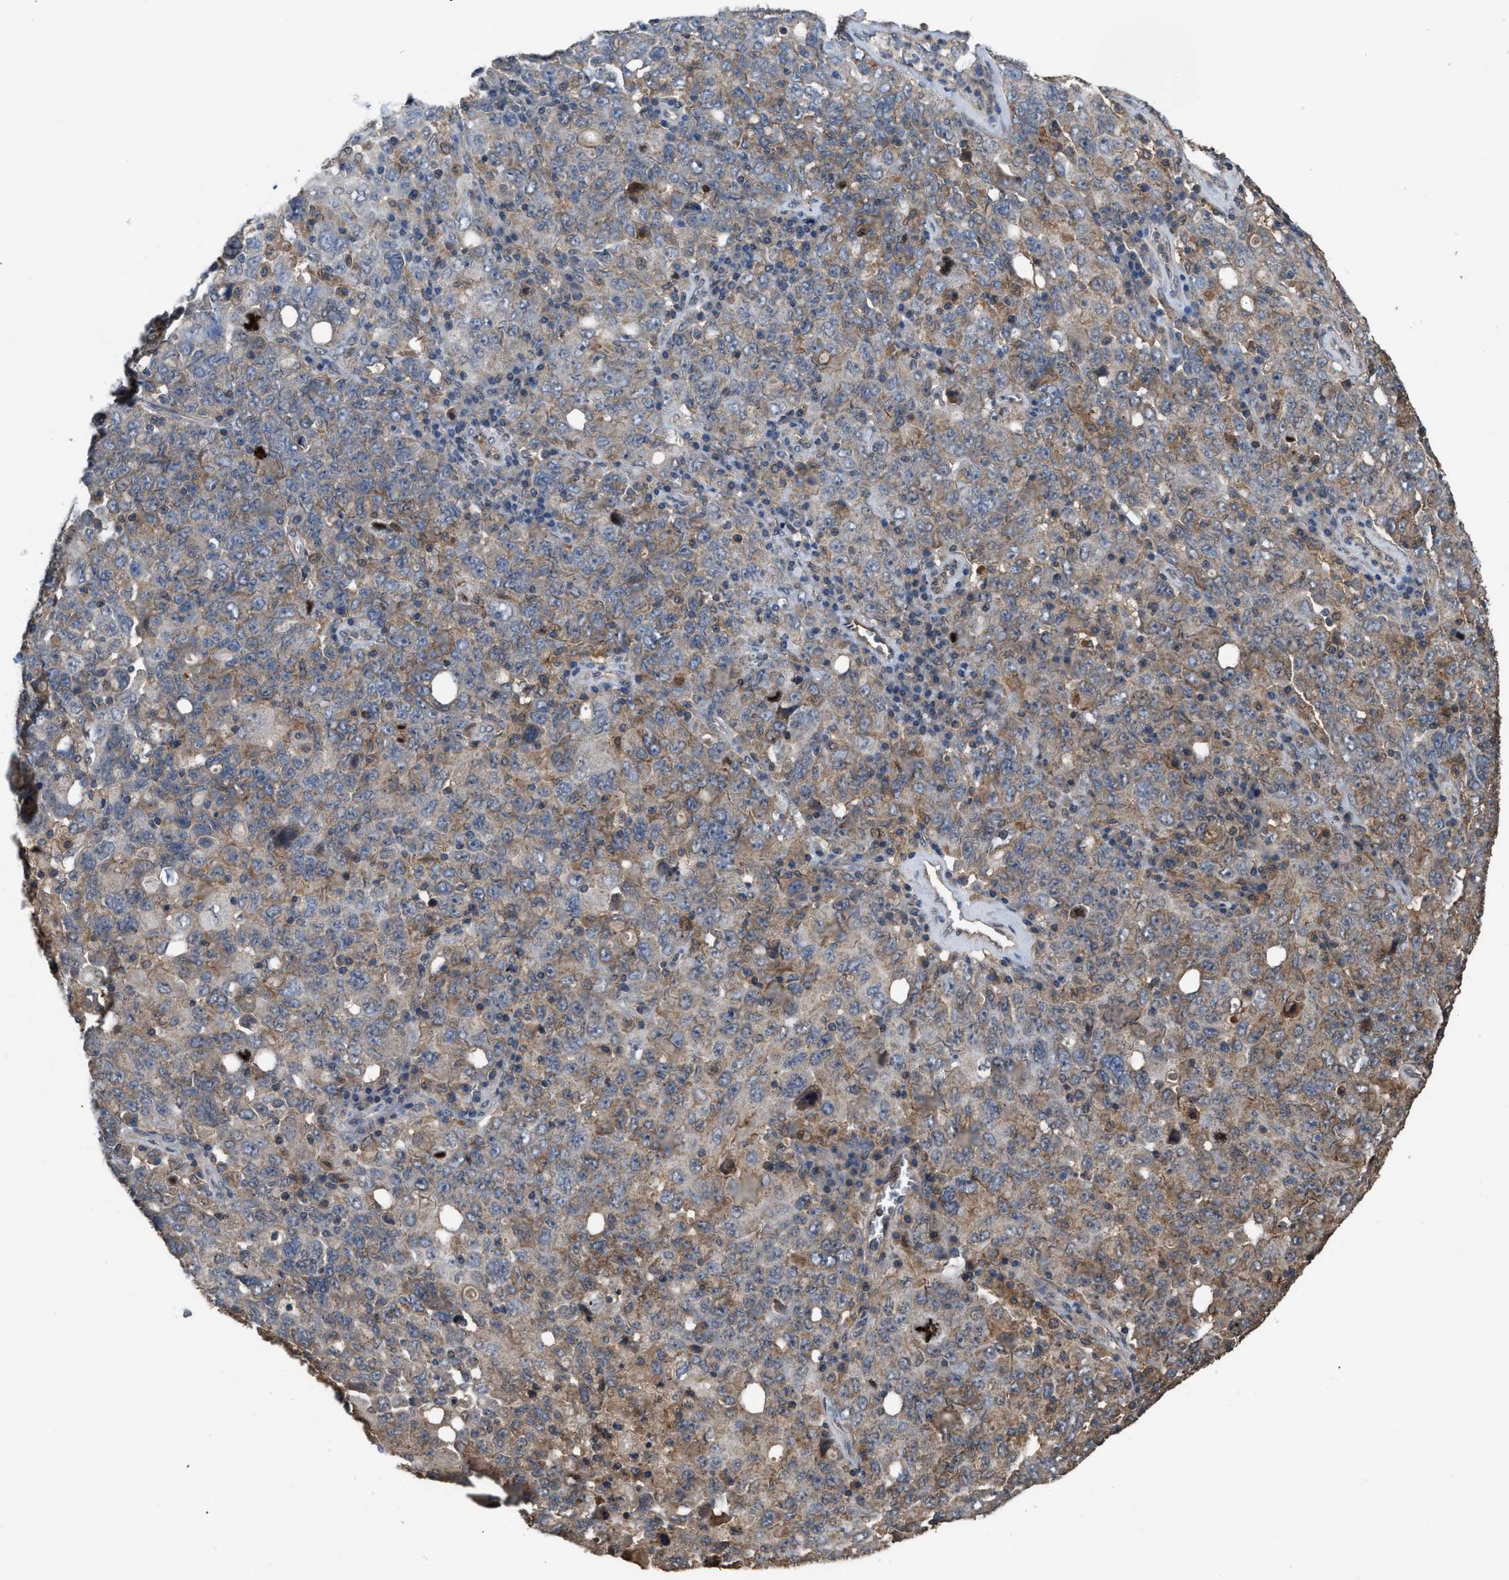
{"staining": {"intensity": "moderate", "quantity": "<25%", "location": "cytoplasmic/membranous"}, "tissue": "ovarian cancer", "cell_type": "Tumor cells", "image_type": "cancer", "snomed": [{"axis": "morphology", "description": "Carcinoma, endometroid"}, {"axis": "topography", "description": "Ovary"}], "caption": "Endometroid carcinoma (ovarian) stained for a protein displays moderate cytoplasmic/membranous positivity in tumor cells.", "gene": "UTRN", "patient": {"sex": "female", "age": 62}}